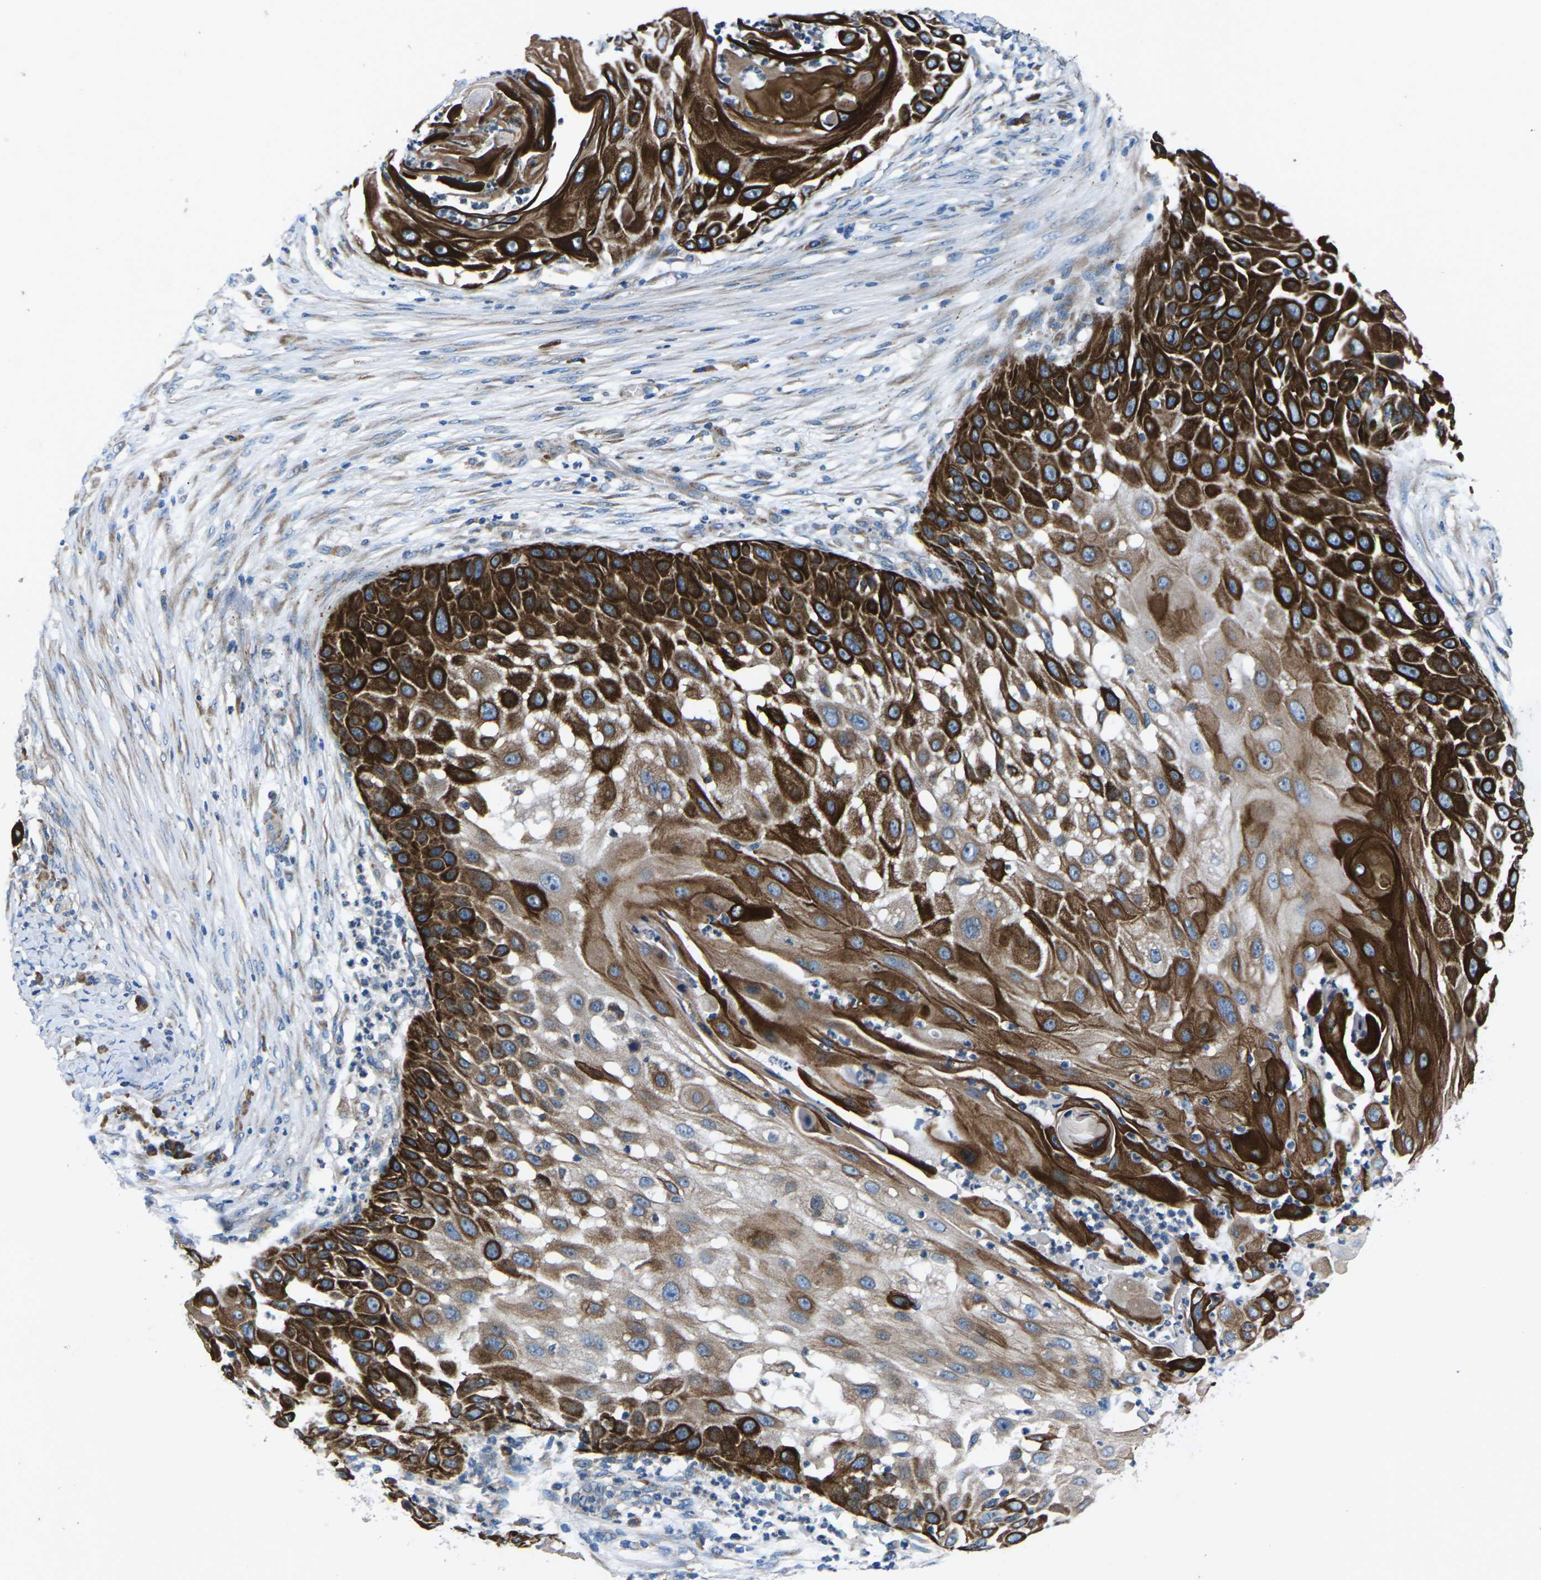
{"staining": {"intensity": "strong", "quantity": ">75%", "location": "cytoplasmic/membranous"}, "tissue": "skin cancer", "cell_type": "Tumor cells", "image_type": "cancer", "snomed": [{"axis": "morphology", "description": "Squamous cell carcinoma, NOS"}, {"axis": "topography", "description": "Skin"}], "caption": "Skin cancer stained with IHC reveals strong cytoplasmic/membranous positivity in approximately >75% of tumor cells.", "gene": "GABRP", "patient": {"sex": "female", "age": 44}}